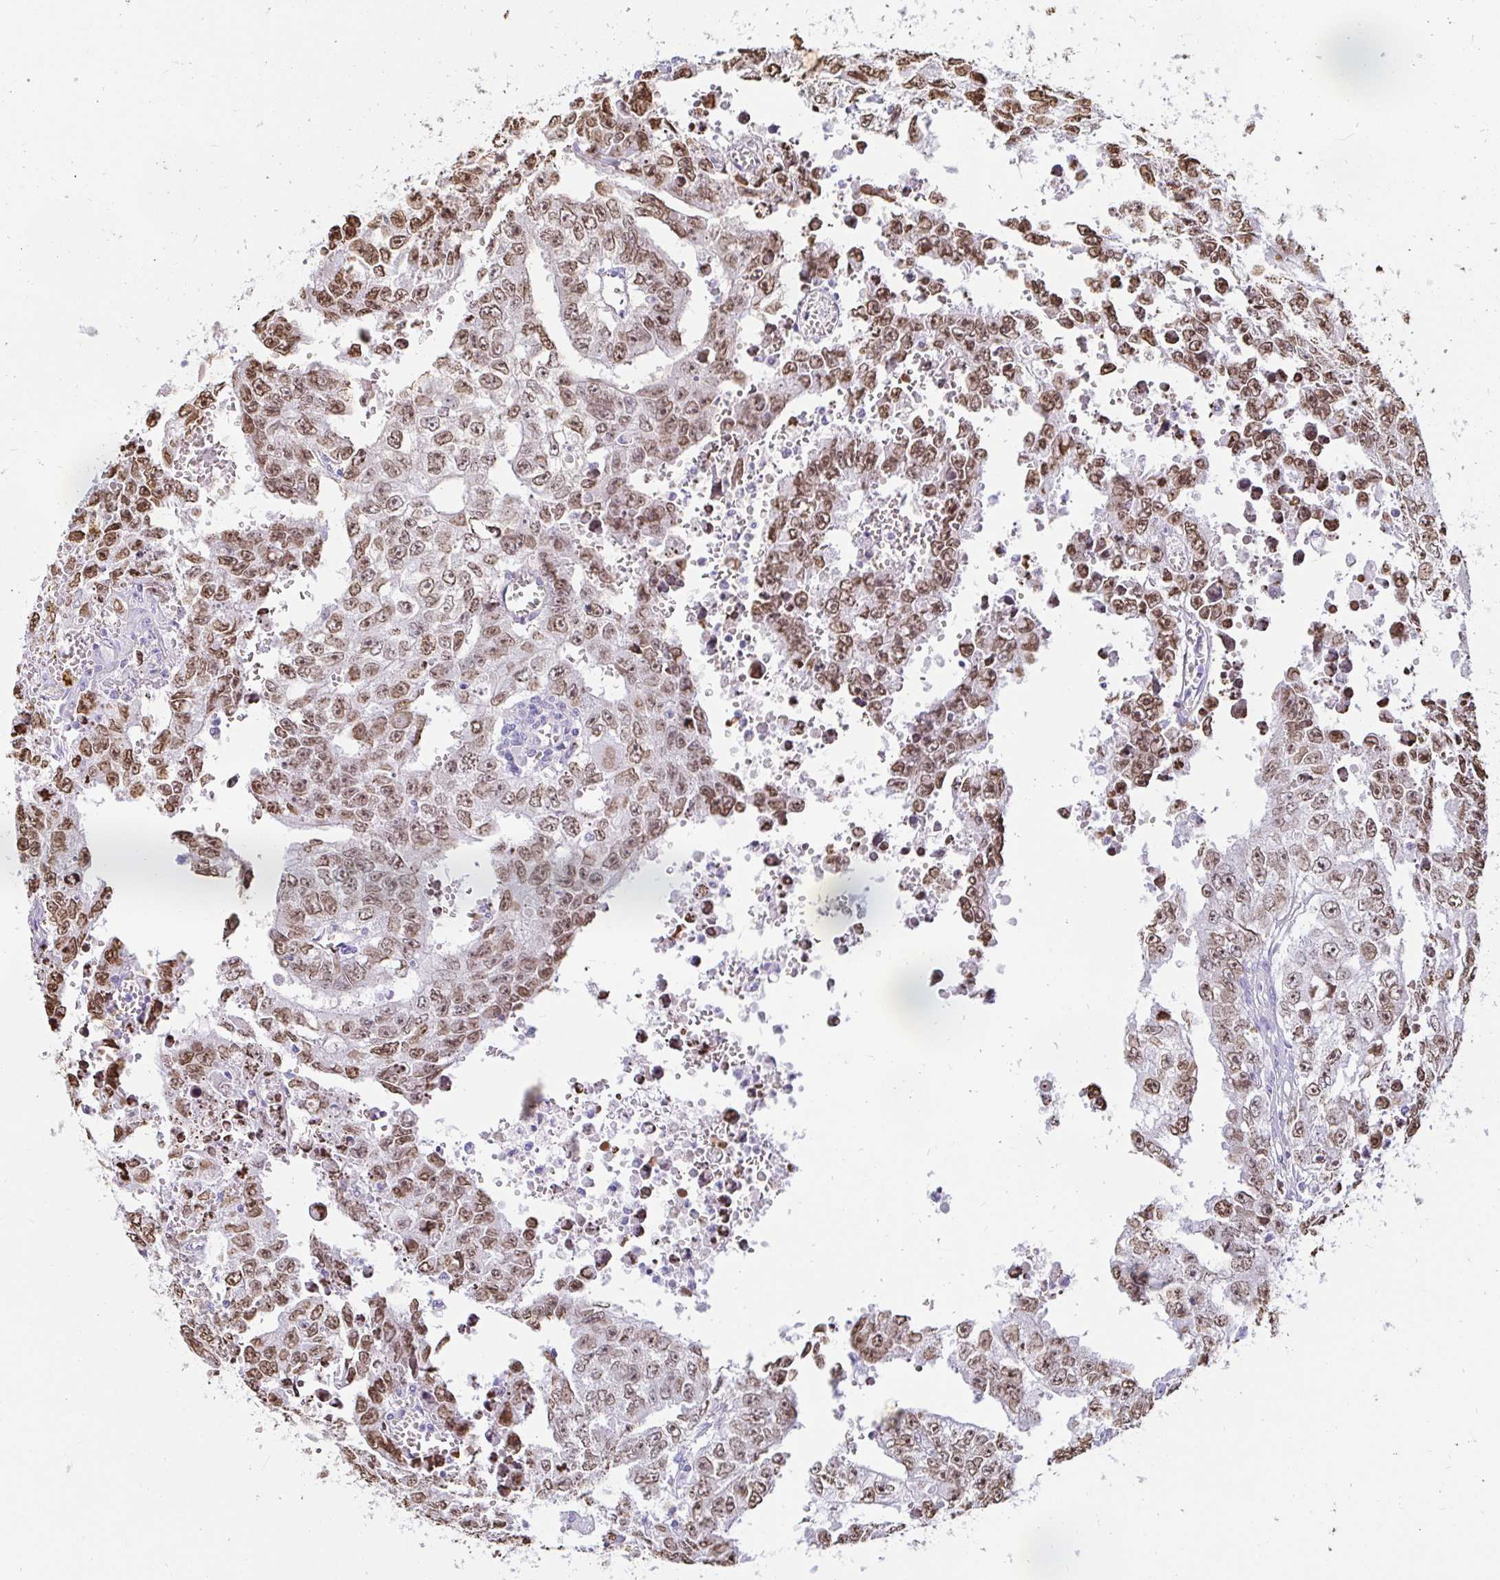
{"staining": {"intensity": "moderate", "quantity": ">75%", "location": "nuclear"}, "tissue": "testis cancer", "cell_type": "Tumor cells", "image_type": "cancer", "snomed": [{"axis": "morphology", "description": "Carcinoma, Embryonal, NOS"}, {"axis": "morphology", "description": "Teratoma, malignant, NOS"}, {"axis": "topography", "description": "Testis"}], "caption": "Moderate nuclear protein staining is seen in about >75% of tumor cells in teratoma (malignant) (testis). (Stains: DAB (3,3'-diaminobenzidine) in brown, nuclei in blue, Microscopy: brightfield microscopy at high magnification).", "gene": "CAPSL", "patient": {"sex": "male", "age": 24}}